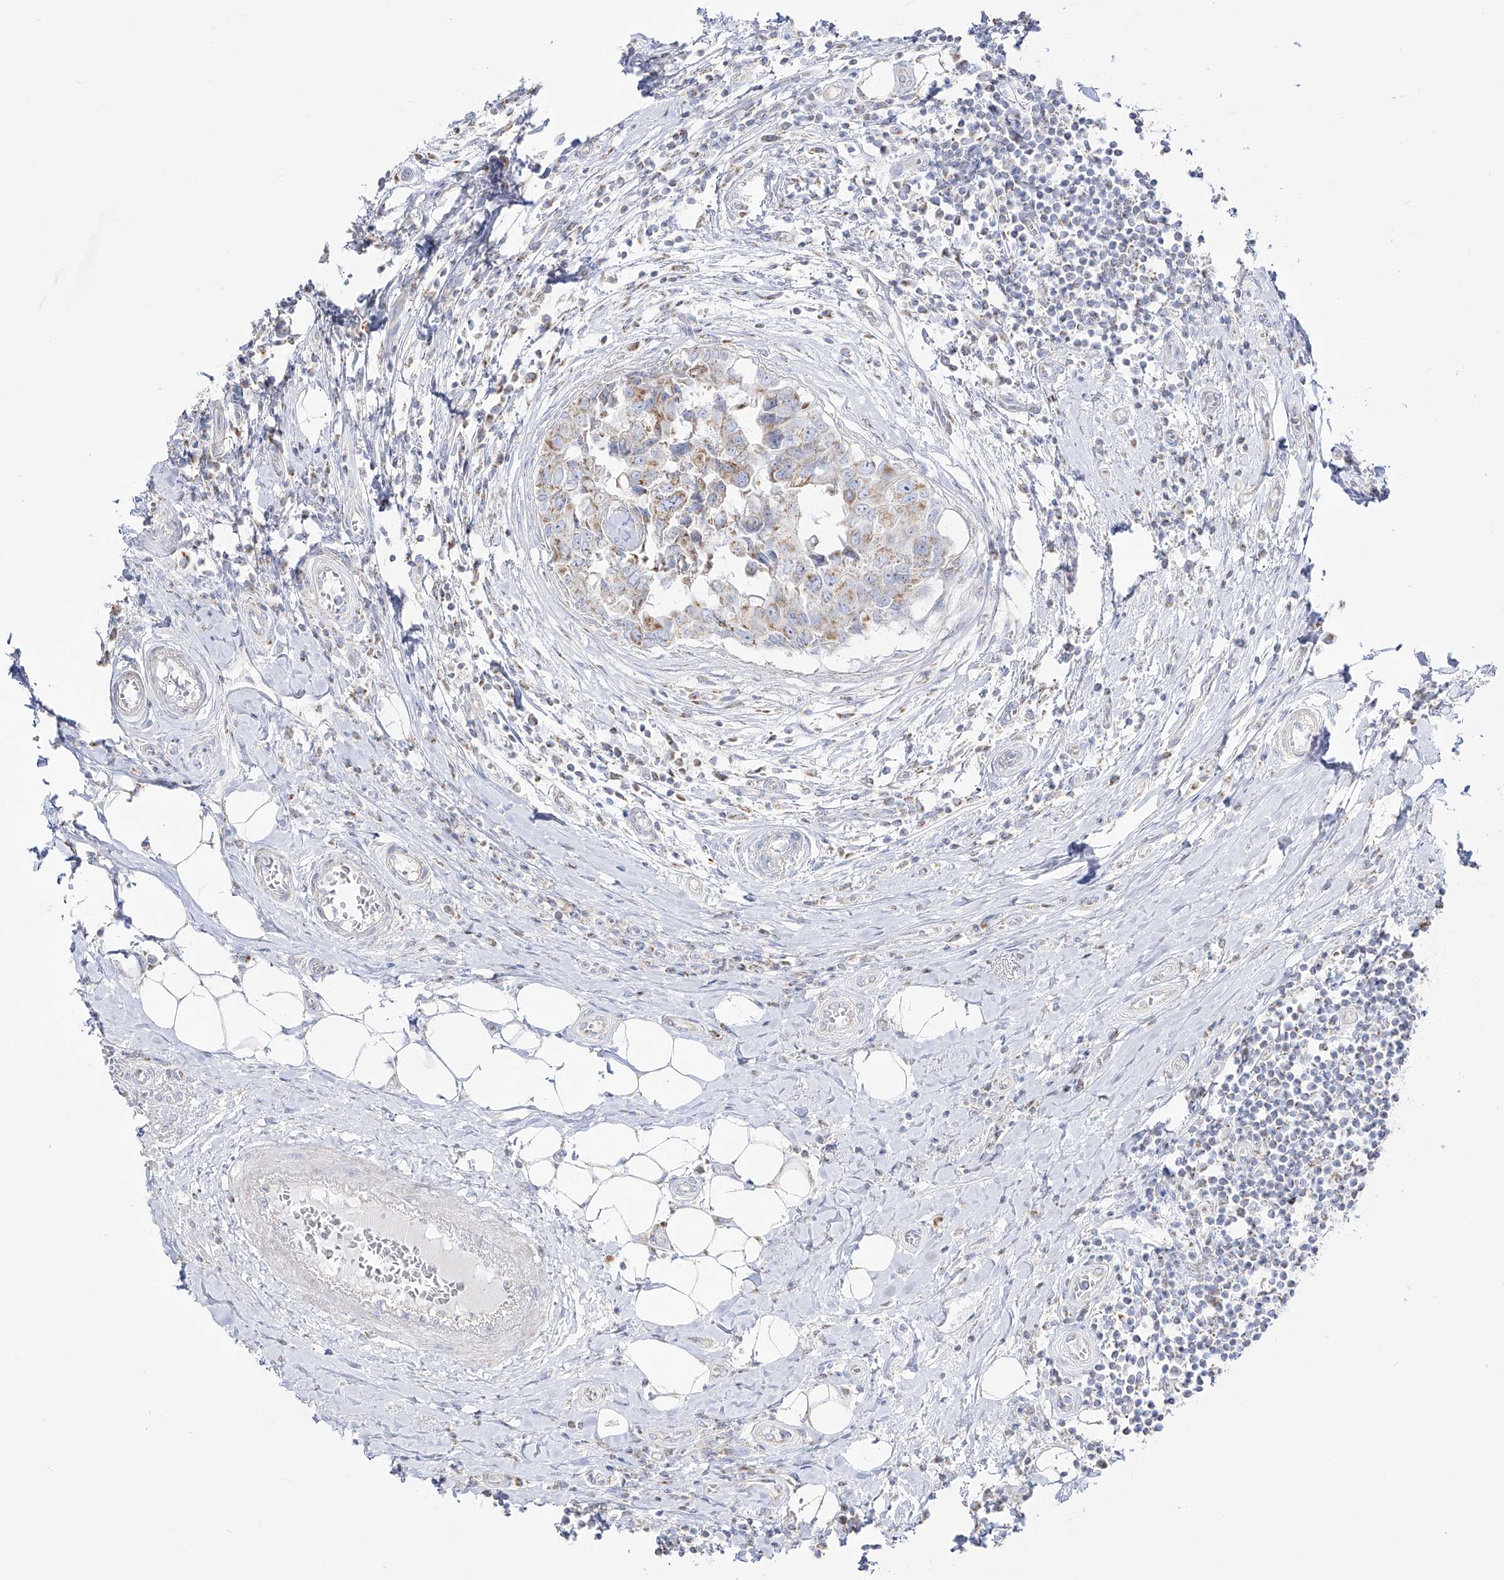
{"staining": {"intensity": "moderate", "quantity": "<25%", "location": "cytoplasmic/membranous"}, "tissue": "breast cancer", "cell_type": "Tumor cells", "image_type": "cancer", "snomed": [{"axis": "morphology", "description": "Duct carcinoma"}, {"axis": "topography", "description": "Breast"}], "caption": "The micrograph reveals immunohistochemical staining of infiltrating ductal carcinoma (breast). There is moderate cytoplasmic/membranous positivity is appreciated in about <25% of tumor cells. (IHC, brightfield microscopy, high magnification).", "gene": "RCHY1", "patient": {"sex": "female", "age": 27}}